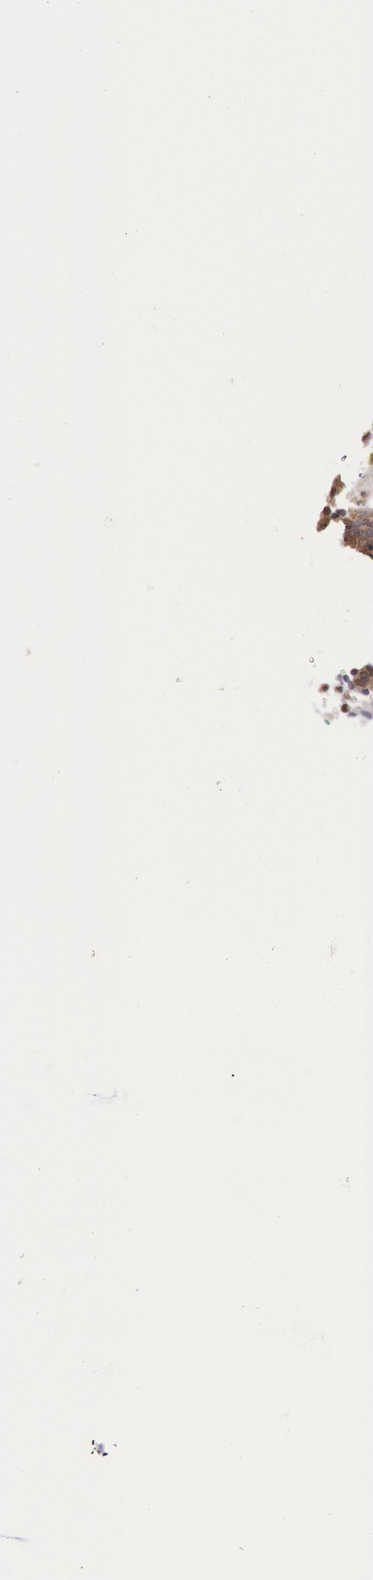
{"staining": {"intensity": "moderate", "quantity": ">75%", "location": "cytoplasmic/membranous"}, "tissue": "ovarian cancer", "cell_type": "Tumor cells", "image_type": "cancer", "snomed": [{"axis": "morphology", "description": "Carcinoma, endometroid"}, {"axis": "topography", "description": "Ovary"}], "caption": "Immunohistochemical staining of ovarian cancer (endometroid carcinoma) shows medium levels of moderate cytoplasmic/membranous protein staining in approximately >75% of tumor cells. (Stains: DAB in brown, nuclei in blue, Microscopy: brightfield microscopy at high magnification).", "gene": "NMT2", "patient": {"sex": "female", "age": 52}}